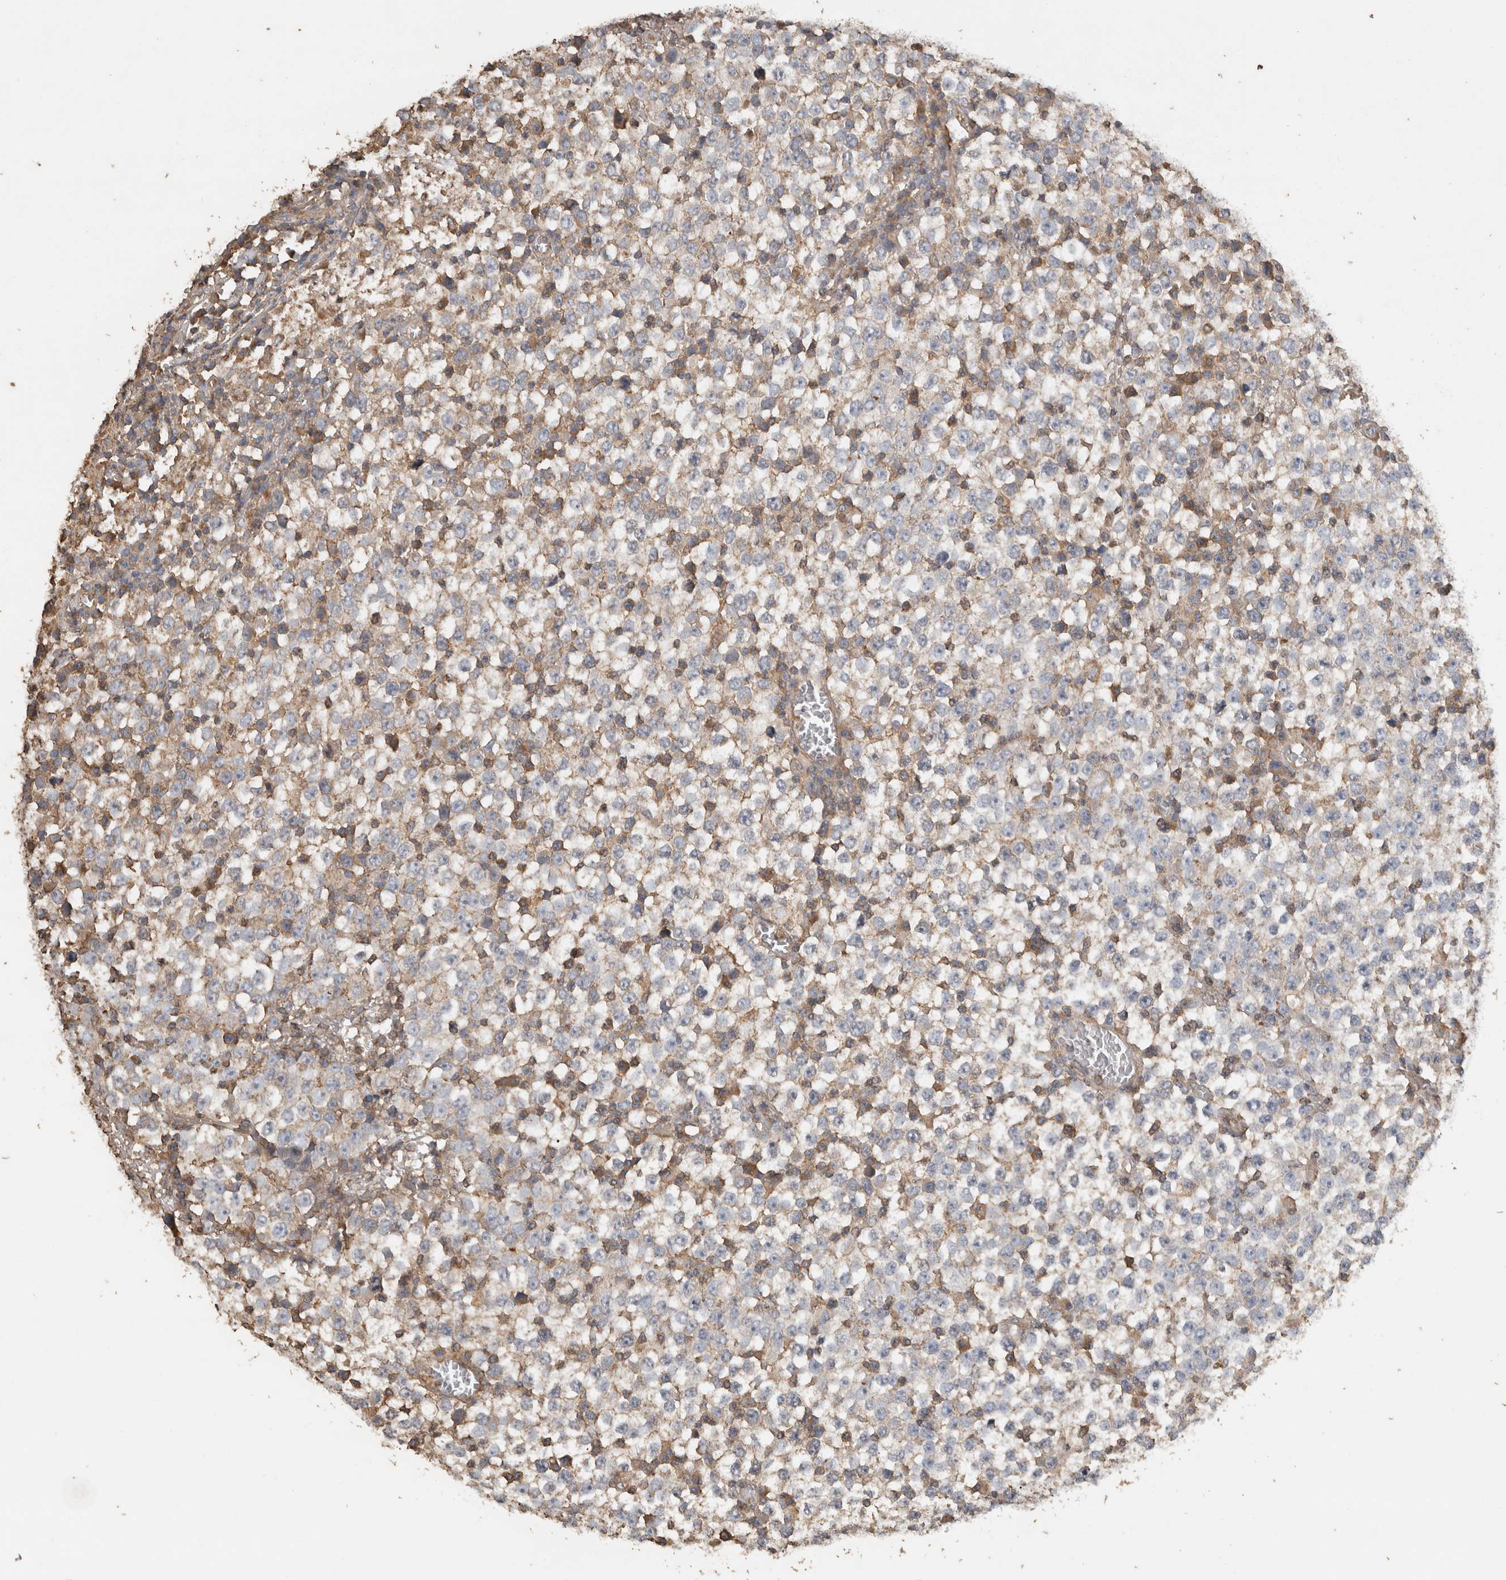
{"staining": {"intensity": "negative", "quantity": "none", "location": "none"}, "tissue": "testis cancer", "cell_type": "Tumor cells", "image_type": "cancer", "snomed": [{"axis": "morphology", "description": "Seminoma, NOS"}, {"axis": "topography", "description": "Testis"}], "caption": "Tumor cells show no significant protein staining in seminoma (testis).", "gene": "EIF4G3", "patient": {"sex": "male", "age": 65}}